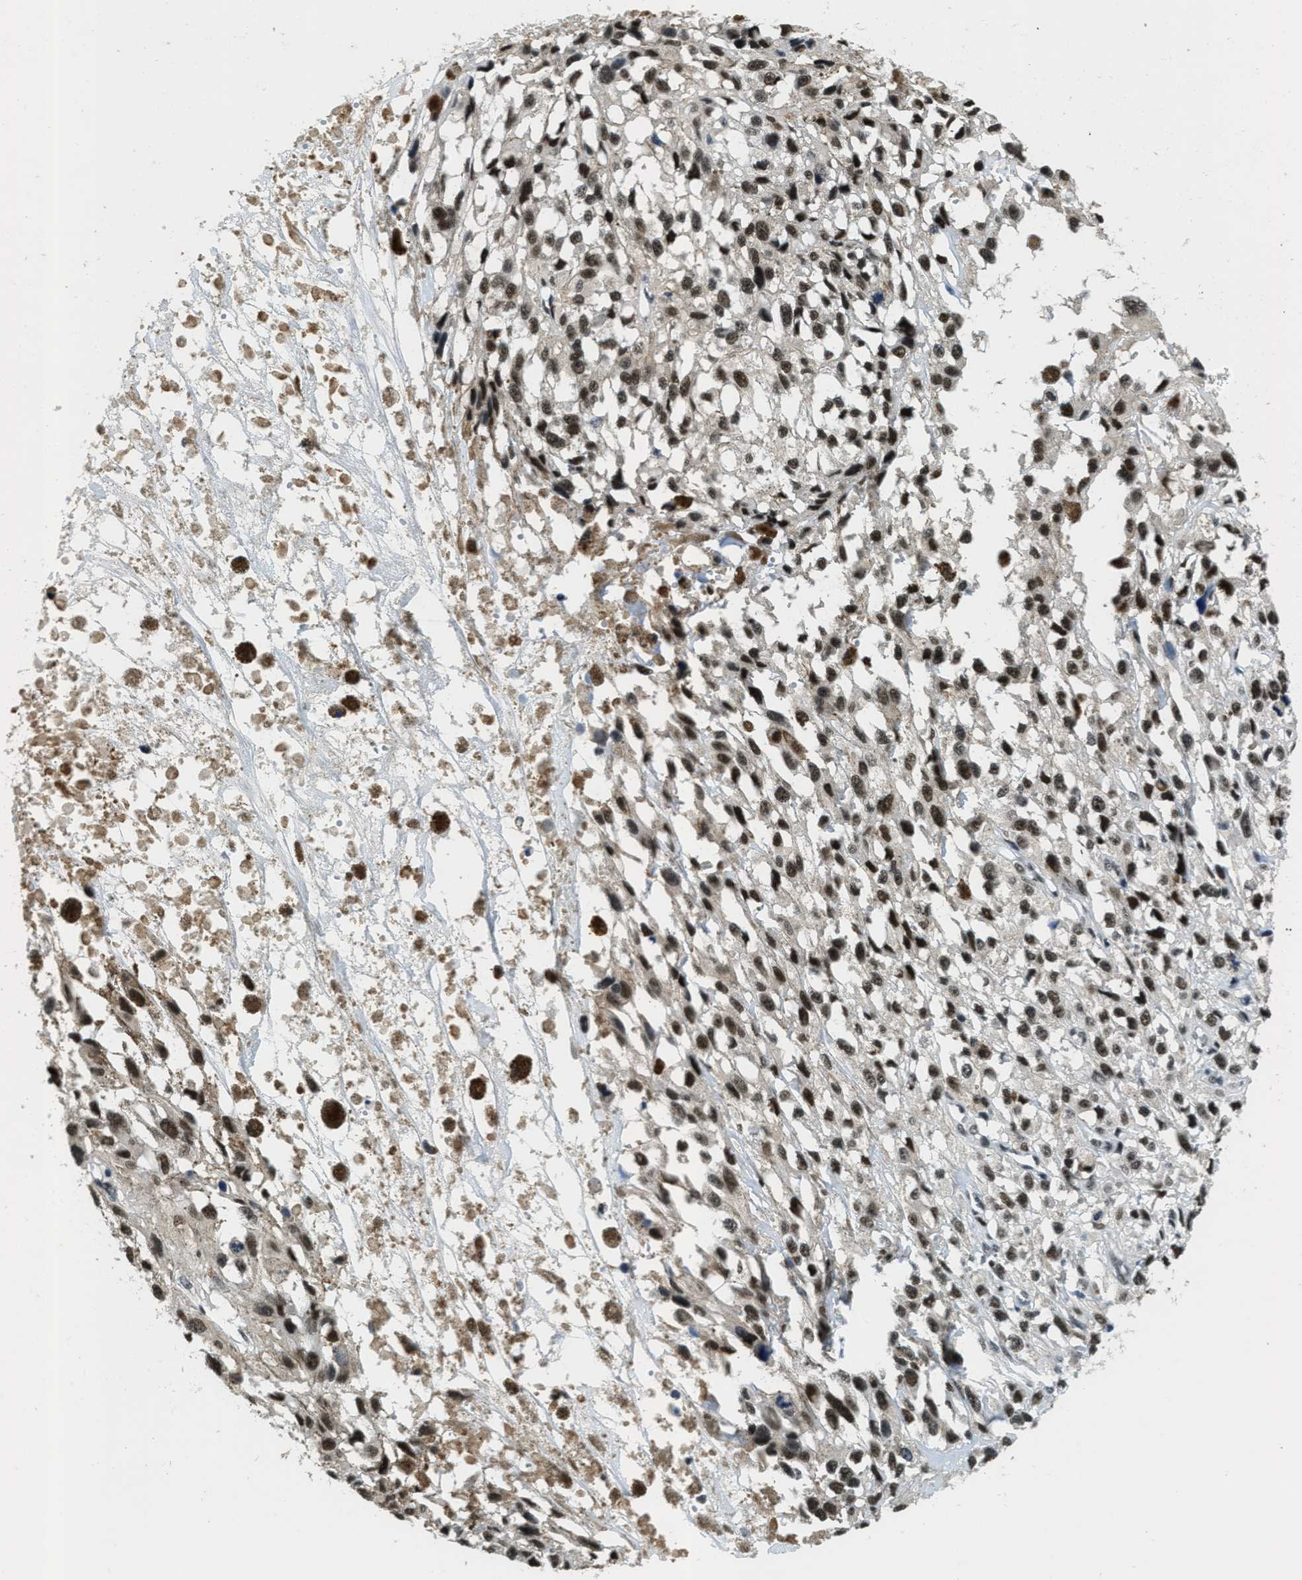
{"staining": {"intensity": "strong", "quantity": ">75%", "location": "nuclear"}, "tissue": "melanoma", "cell_type": "Tumor cells", "image_type": "cancer", "snomed": [{"axis": "morphology", "description": "Malignant melanoma, Metastatic site"}, {"axis": "topography", "description": "Lymph node"}], "caption": "High-magnification brightfield microscopy of melanoma stained with DAB (brown) and counterstained with hematoxylin (blue). tumor cells exhibit strong nuclear staining is appreciated in approximately>75% of cells. (Stains: DAB in brown, nuclei in blue, Microscopy: brightfield microscopy at high magnification).", "gene": "SSB", "patient": {"sex": "male", "age": 59}}